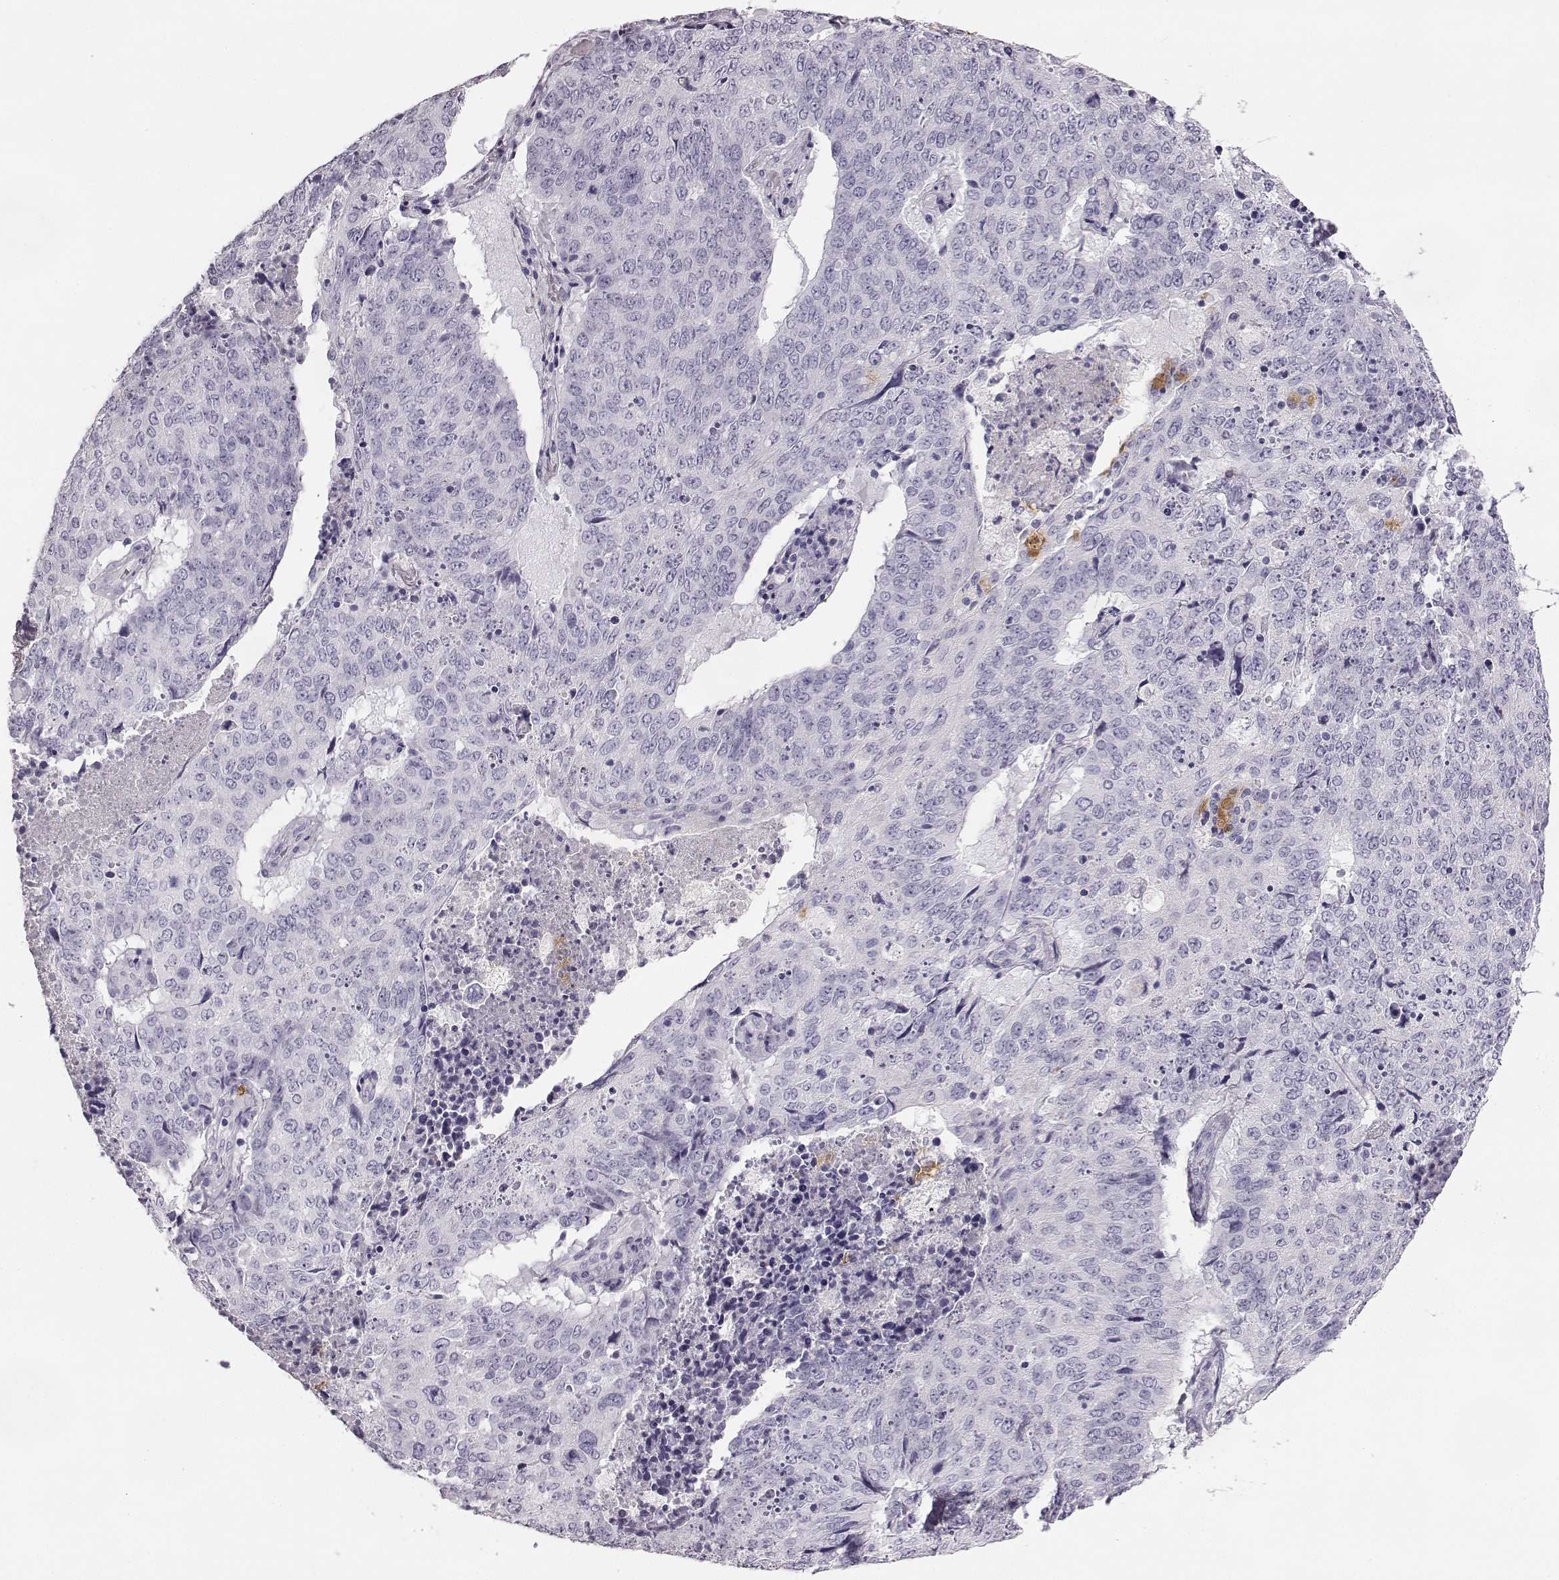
{"staining": {"intensity": "negative", "quantity": "none", "location": "none"}, "tissue": "lung cancer", "cell_type": "Tumor cells", "image_type": "cancer", "snomed": [{"axis": "morphology", "description": "Normal tissue, NOS"}, {"axis": "morphology", "description": "Squamous cell carcinoma, NOS"}, {"axis": "topography", "description": "Bronchus"}, {"axis": "topography", "description": "Lung"}], "caption": "Immunohistochemistry image of human lung cancer stained for a protein (brown), which exhibits no positivity in tumor cells.", "gene": "NPTXR", "patient": {"sex": "male", "age": 64}}